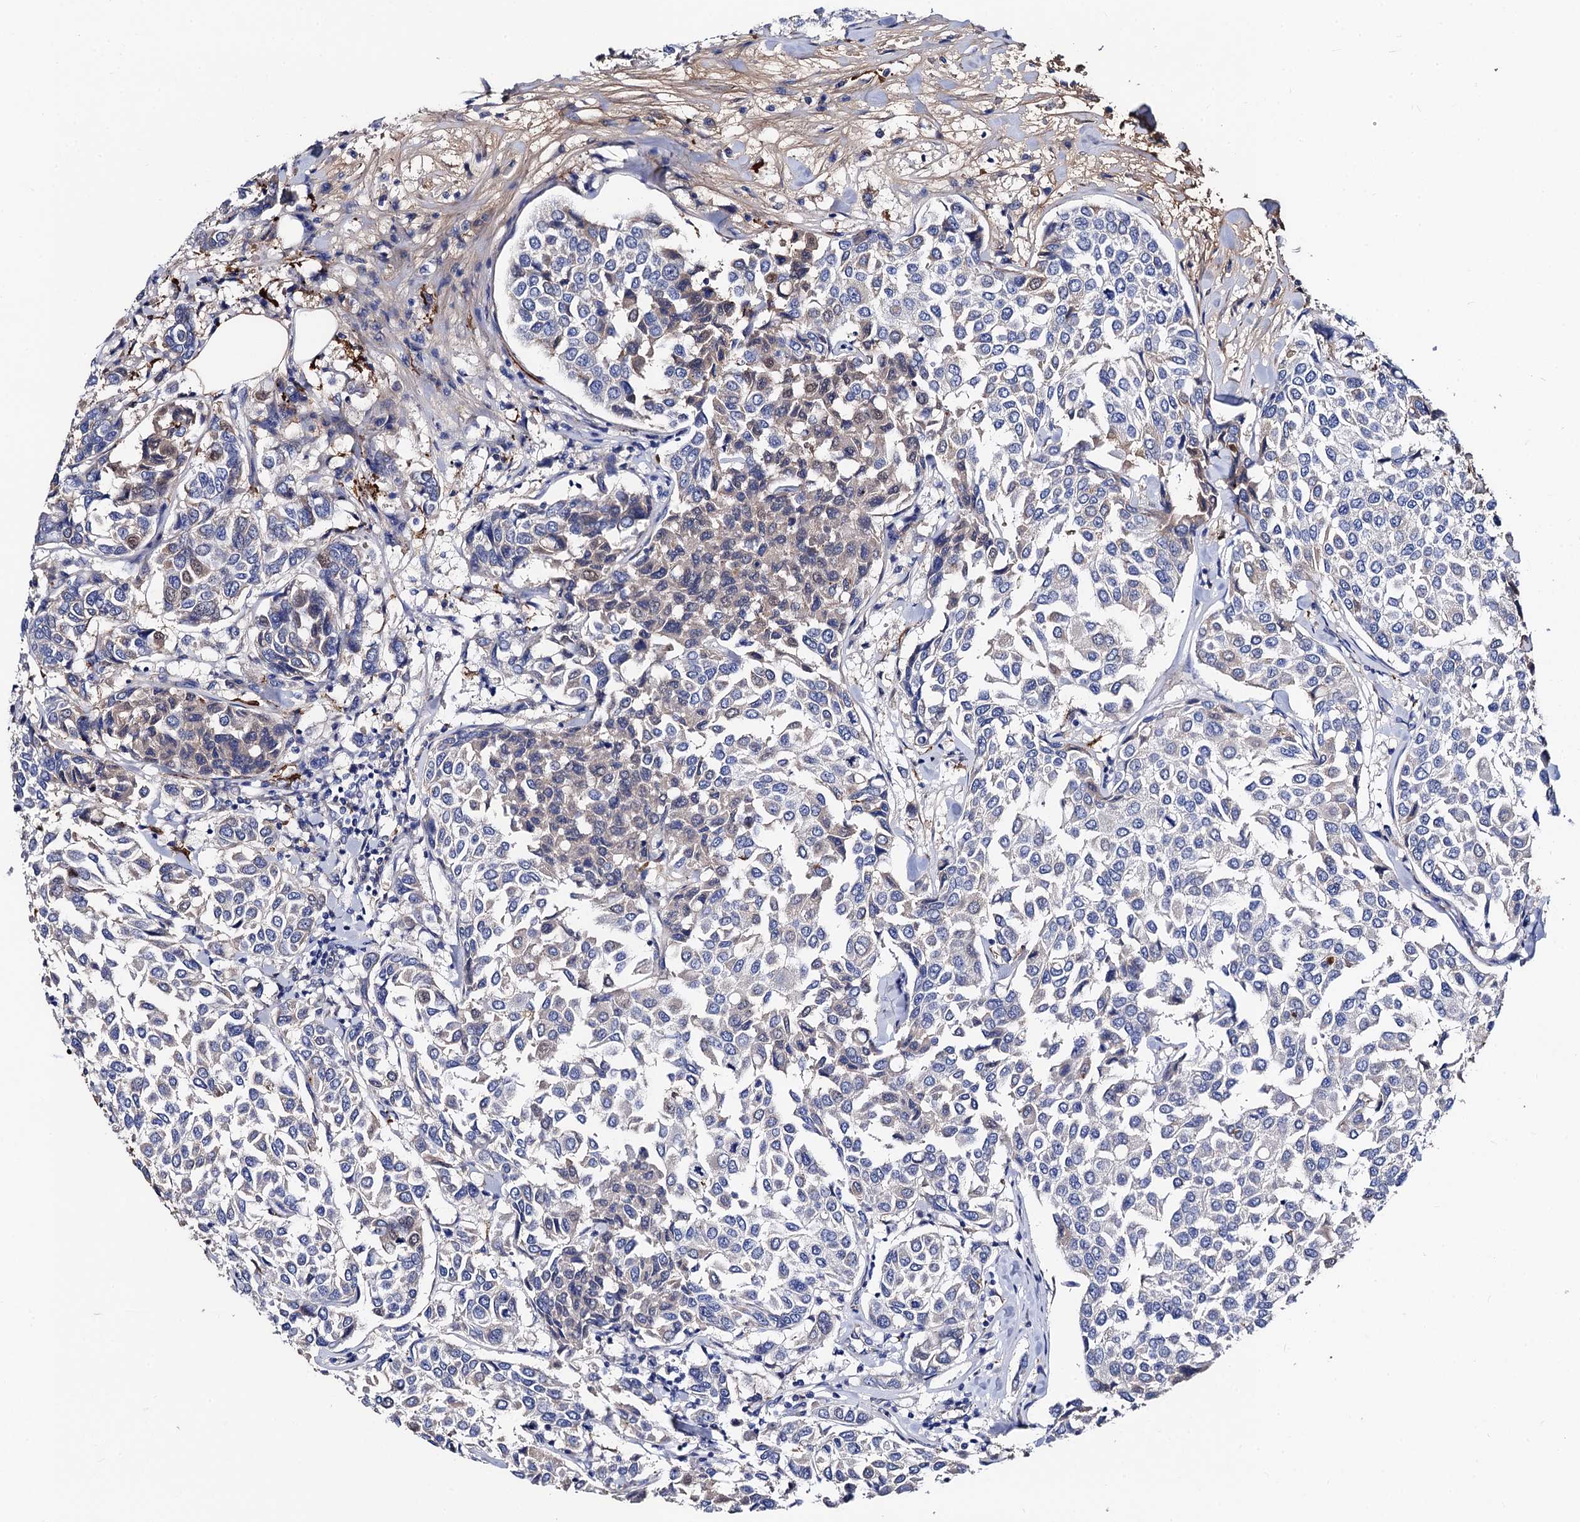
{"staining": {"intensity": "weak", "quantity": "<25%", "location": "cytoplasmic/membranous"}, "tissue": "breast cancer", "cell_type": "Tumor cells", "image_type": "cancer", "snomed": [{"axis": "morphology", "description": "Duct carcinoma"}, {"axis": "topography", "description": "Breast"}], "caption": "High magnification brightfield microscopy of breast intraductal carcinoma stained with DAB (3,3'-diaminobenzidine) (brown) and counterstained with hematoxylin (blue): tumor cells show no significant staining.", "gene": "FREM3", "patient": {"sex": "female", "age": 55}}